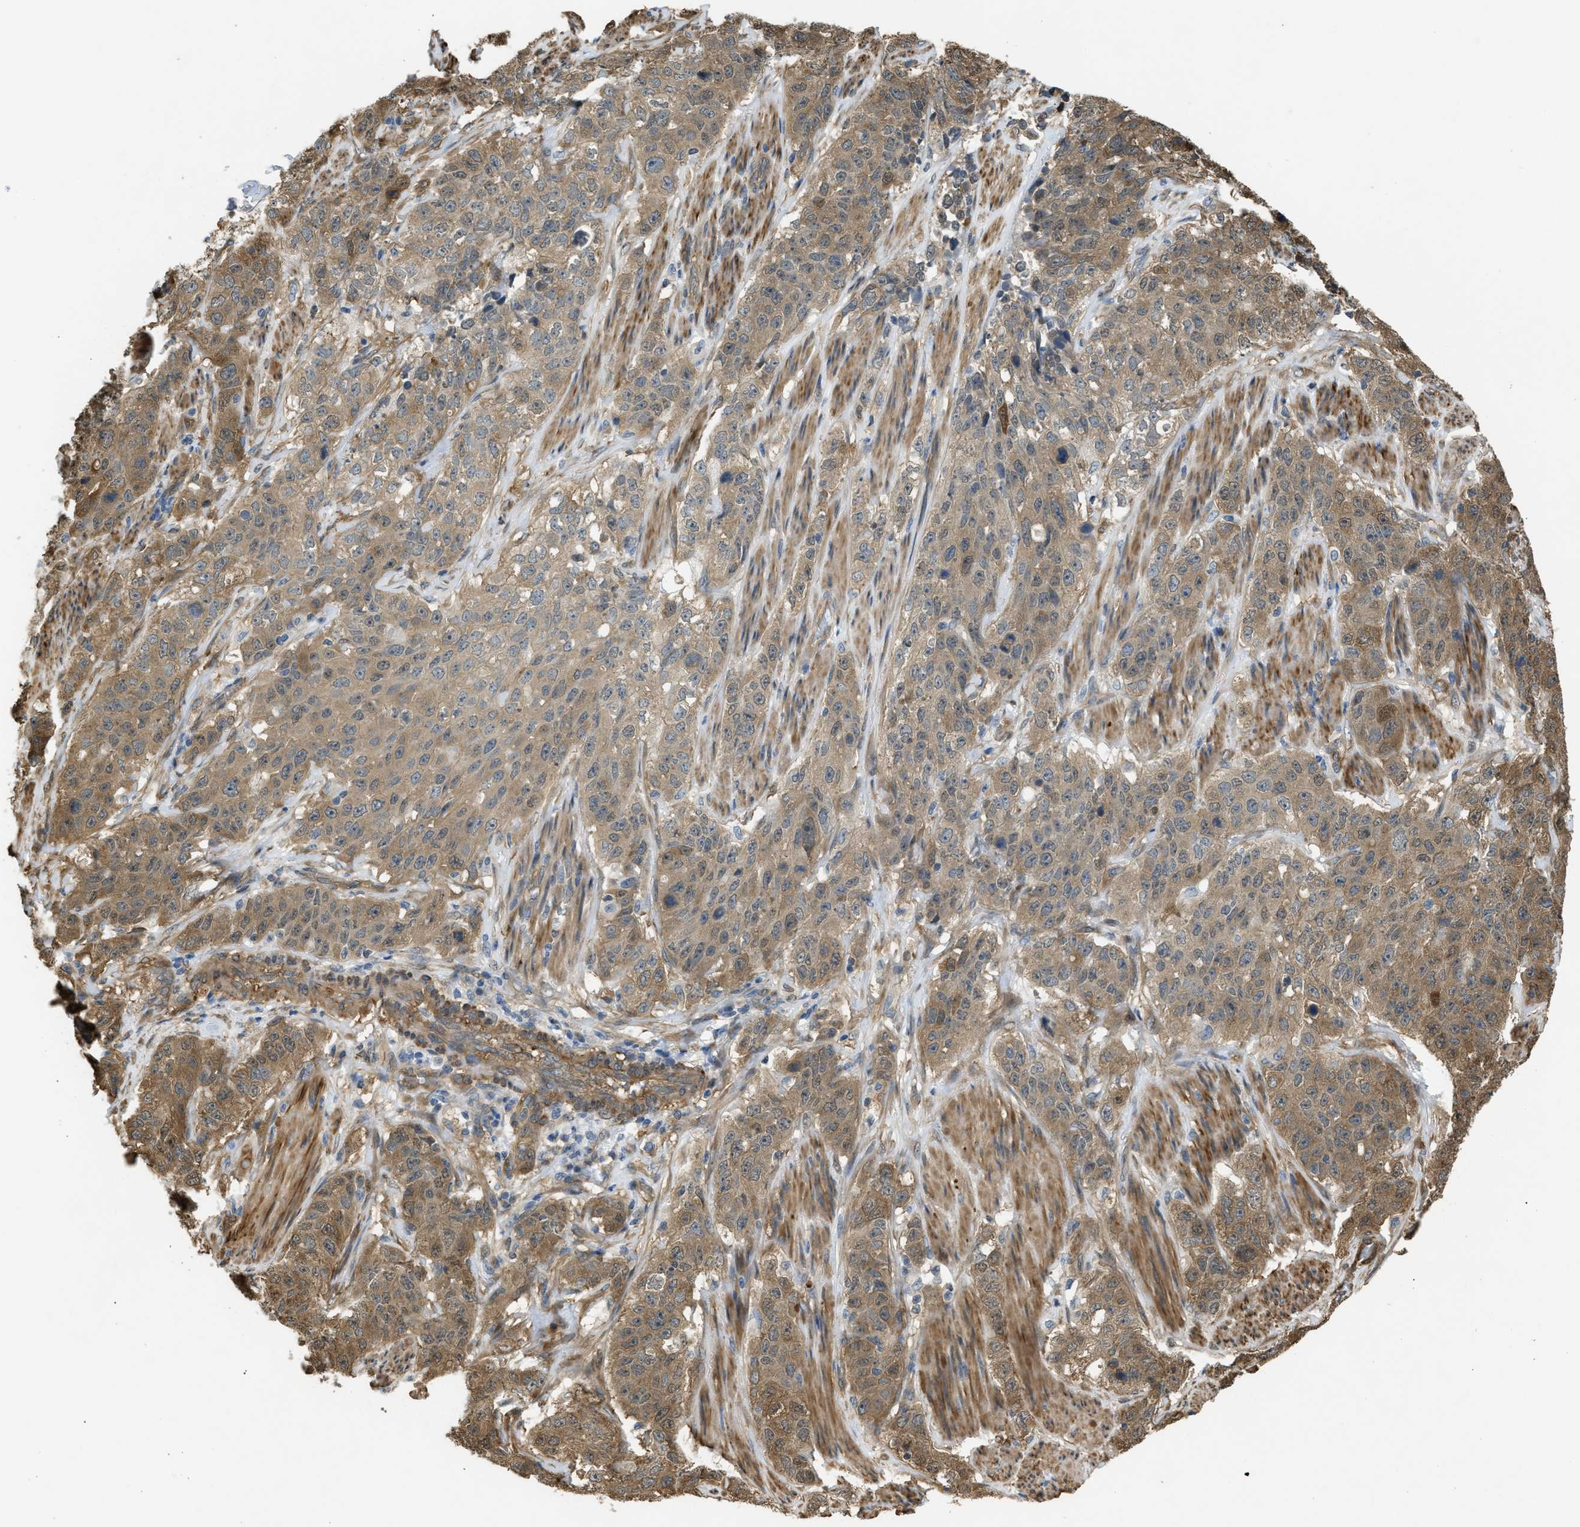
{"staining": {"intensity": "weak", "quantity": ">75%", "location": "cytoplasmic/membranous"}, "tissue": "stomach cancer", "cell_type": "Tumor cells", "image_type": "cancer", "snomed": [{"axis": "morphology", "description": "Adenocarcinoma, NOS"}, {"axis": "topography", "description": "Stomach"}], "caption": "Human stomach cancer stained with a protein marker shows weak staining in tumor cells.", "gene": "BAG3", "patient": {"sex": "male", "age": 48}}